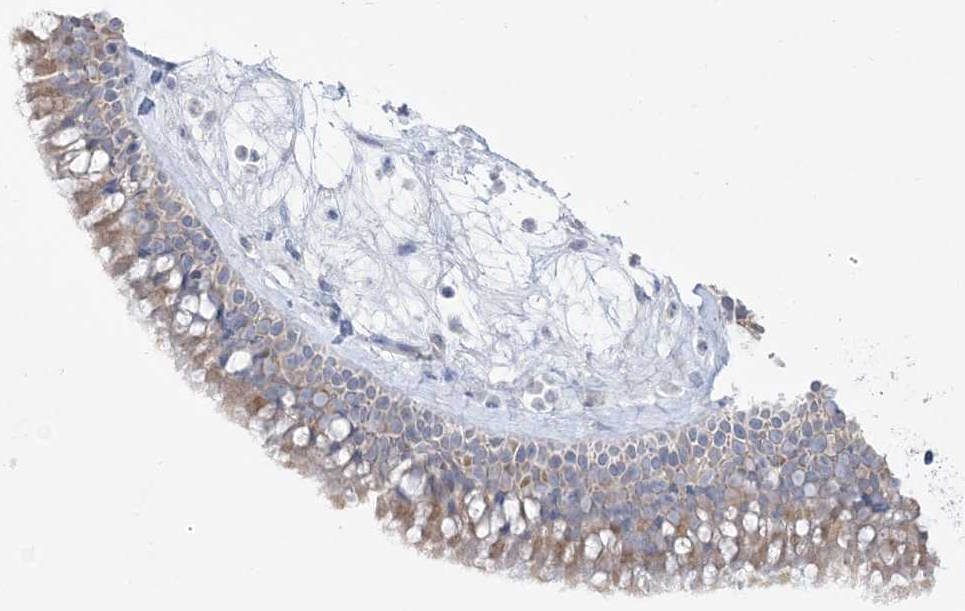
{"staining": {"intensity": "moderate", "quantity": "25%-75%", "location": "cytoplasmic/membranous"}, "tissue": "nasopharynx", "cell_type": "Respiratory epithelial cells", "image_type": "normal", "snomed": [{"axis": "morphology", "description": "Normal tissue, NOS"}, {"axis": "topography", "description": "Nasopharynx"}], "caption": "Immunohistochemical staining of benign human nasopharynx reveals medium levels of moderate cytoplasmic/membranous staining in about 25%-75% of respiratory epithelial cells. Nuclei are stained in blue.", "gene": "FAM184A", "patient": {"sex": "male", "age": 64}}